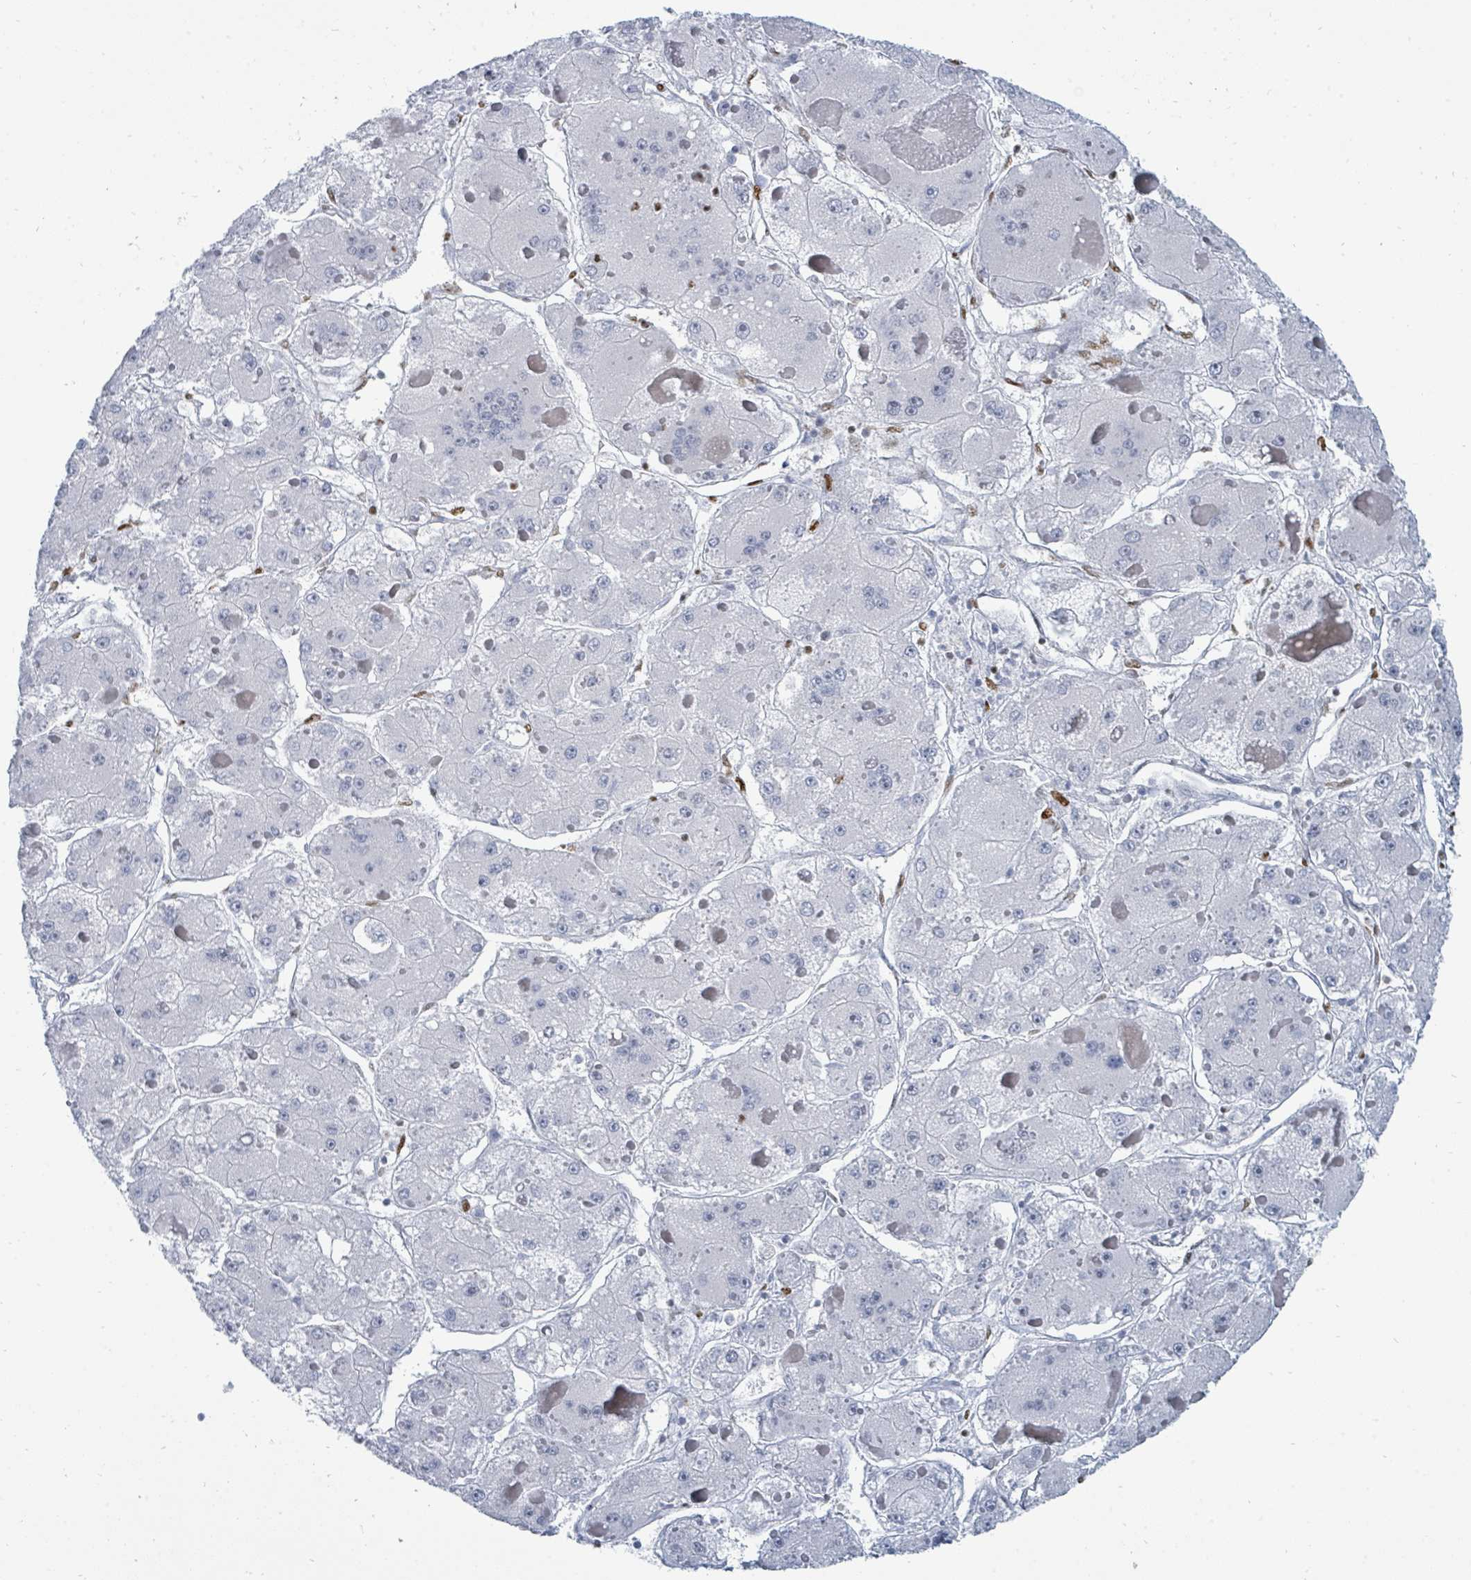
{"staining": {"intensity": "negative", "quantity": "none", "location": "none"}, "tissue": "liver cancer", "cell_type": "Tumor cells", "image_type": "cancer", "snomed": [{"axis": "morphology", "description": "Carcinoma, Hepatocellular, NOS"}, {"axis": "topography", "description": "Liver"}], "caption": "IHC micrograph of neoplastic tissue: human hepatocellular carcinoma (liver) stained with DAB demonstrates no significant protein positivity in tumor cells.", "gene": "SUMO4", "patient": {"sex": "female", "age": 73}}